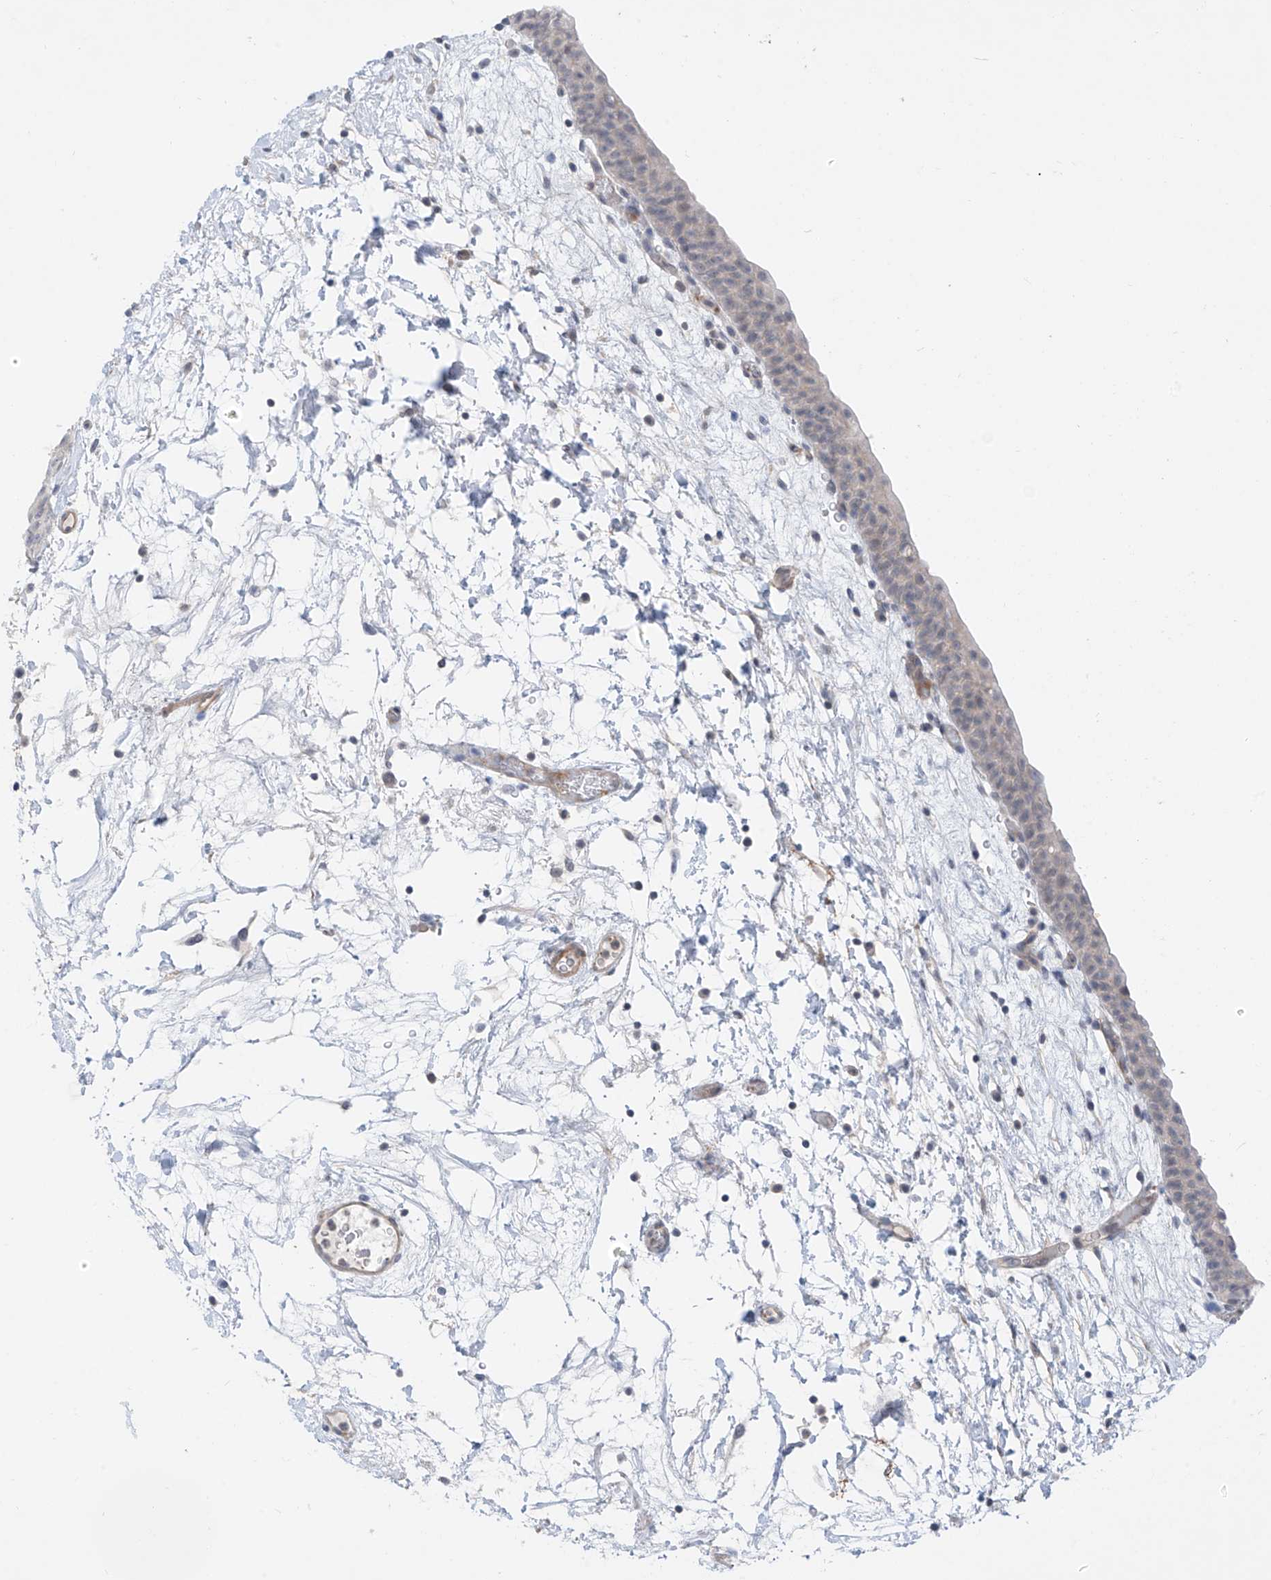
{"staining": {"intensity": "negative", "quantity": "none", "location": "none"}, "tissue": "urinary bladder", "cell_type": "Urothelial cells", "image_type": "normal", "snomed": [{"axis": "morphology", "description": "Normal tissue, NOS"}, {"axis": "topography", "description": "Urinary bladder"}], "caption": "Immunohistochemical staining of benign human urinary bladder demonstrates no significant staining in urothelial cells.", "gene": "ABLIM2", "patient": {"sex": "male", "age": 83}}